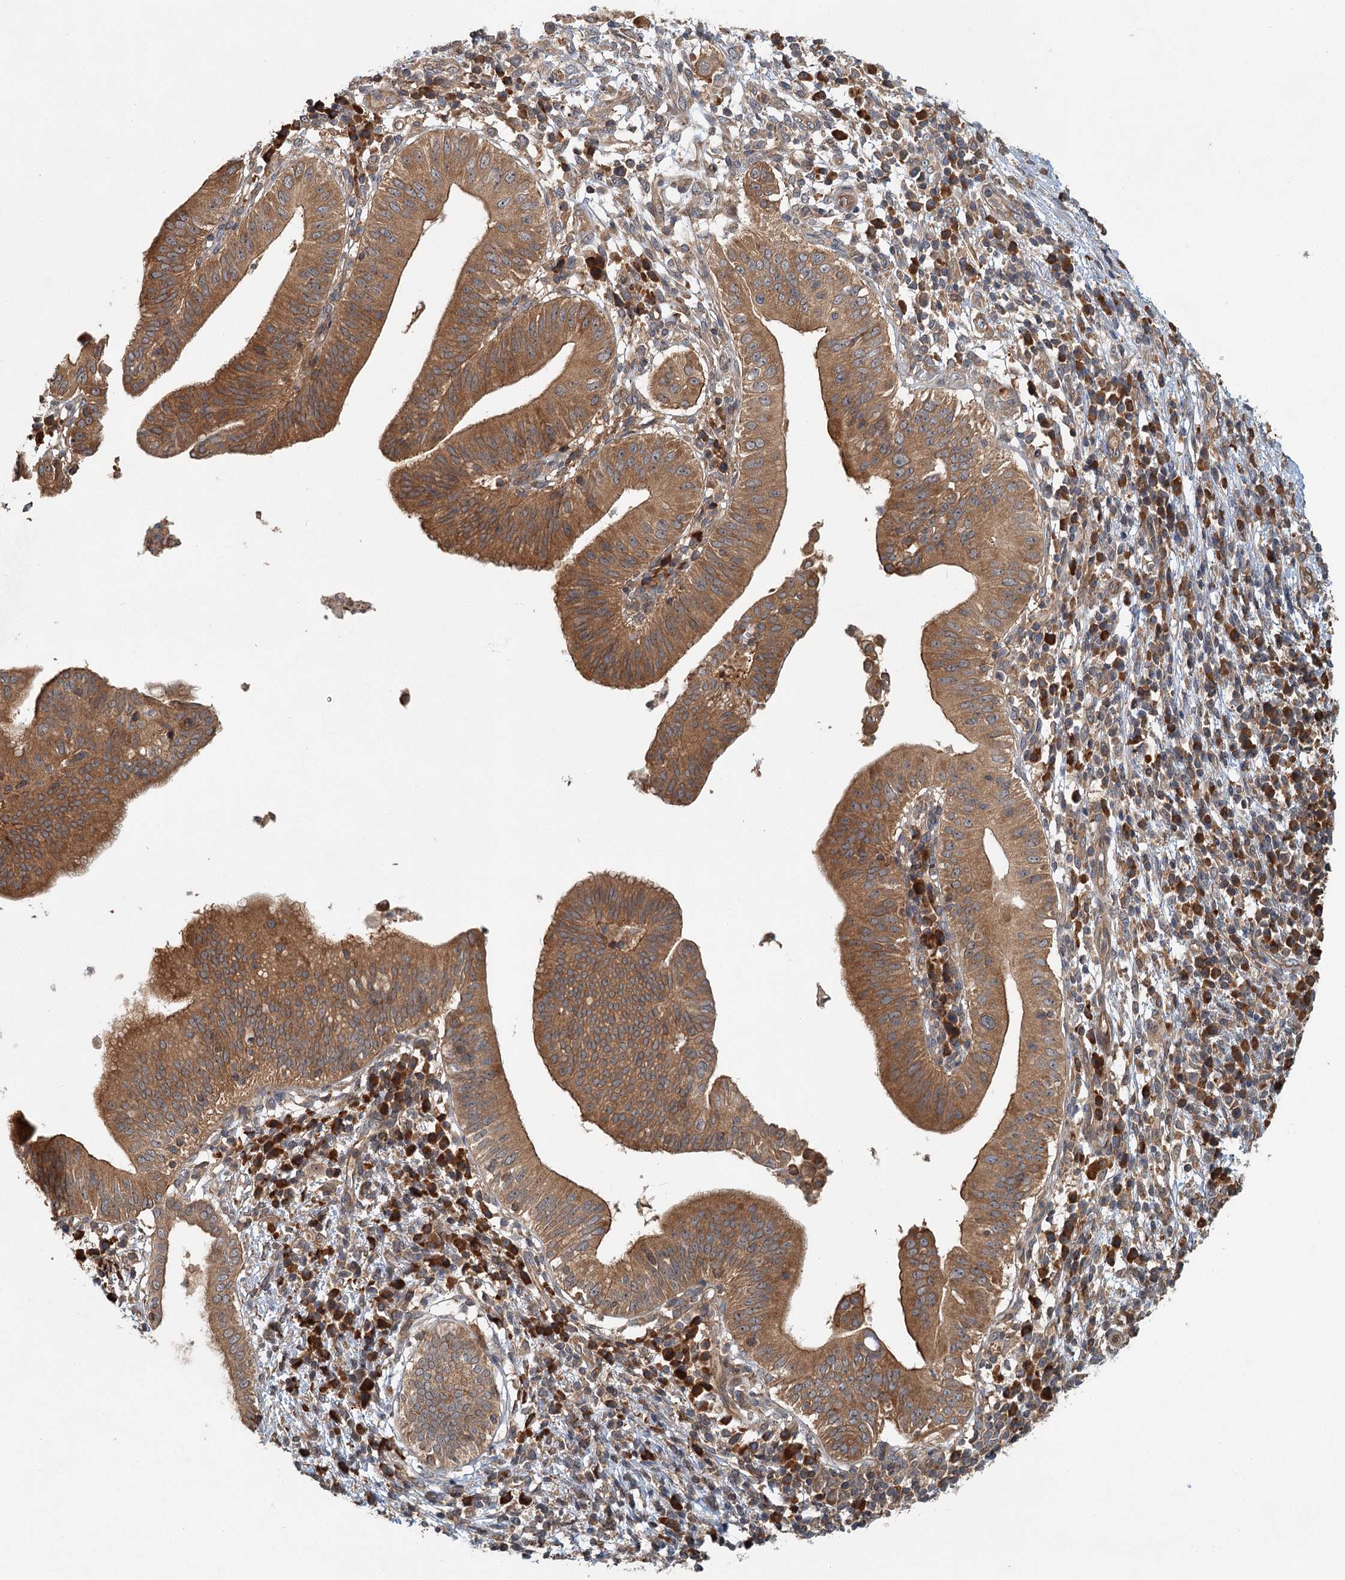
{"staining": {"intensity": "moderate", "quantity": ">75%", "location": "cytoplasmic/membranous"}, "tissue": "pancreatic cancer", "cell_type": "Tumor cells", "image_type": "cancer", "snomed": [{"axis": "morphology", "description": "Adenocarcinoma, NOS"}, {"axis": "topography", "description": "Pancreas"}], "caption": "Immunohistochemical staining of human pancreatic cancer exhibits moderate cytoplasmic/membranous protein positivity in approximately >75% of tumor cells.", "gene": "ZNF527", "patient": {"sex": "male", "age": 68}}